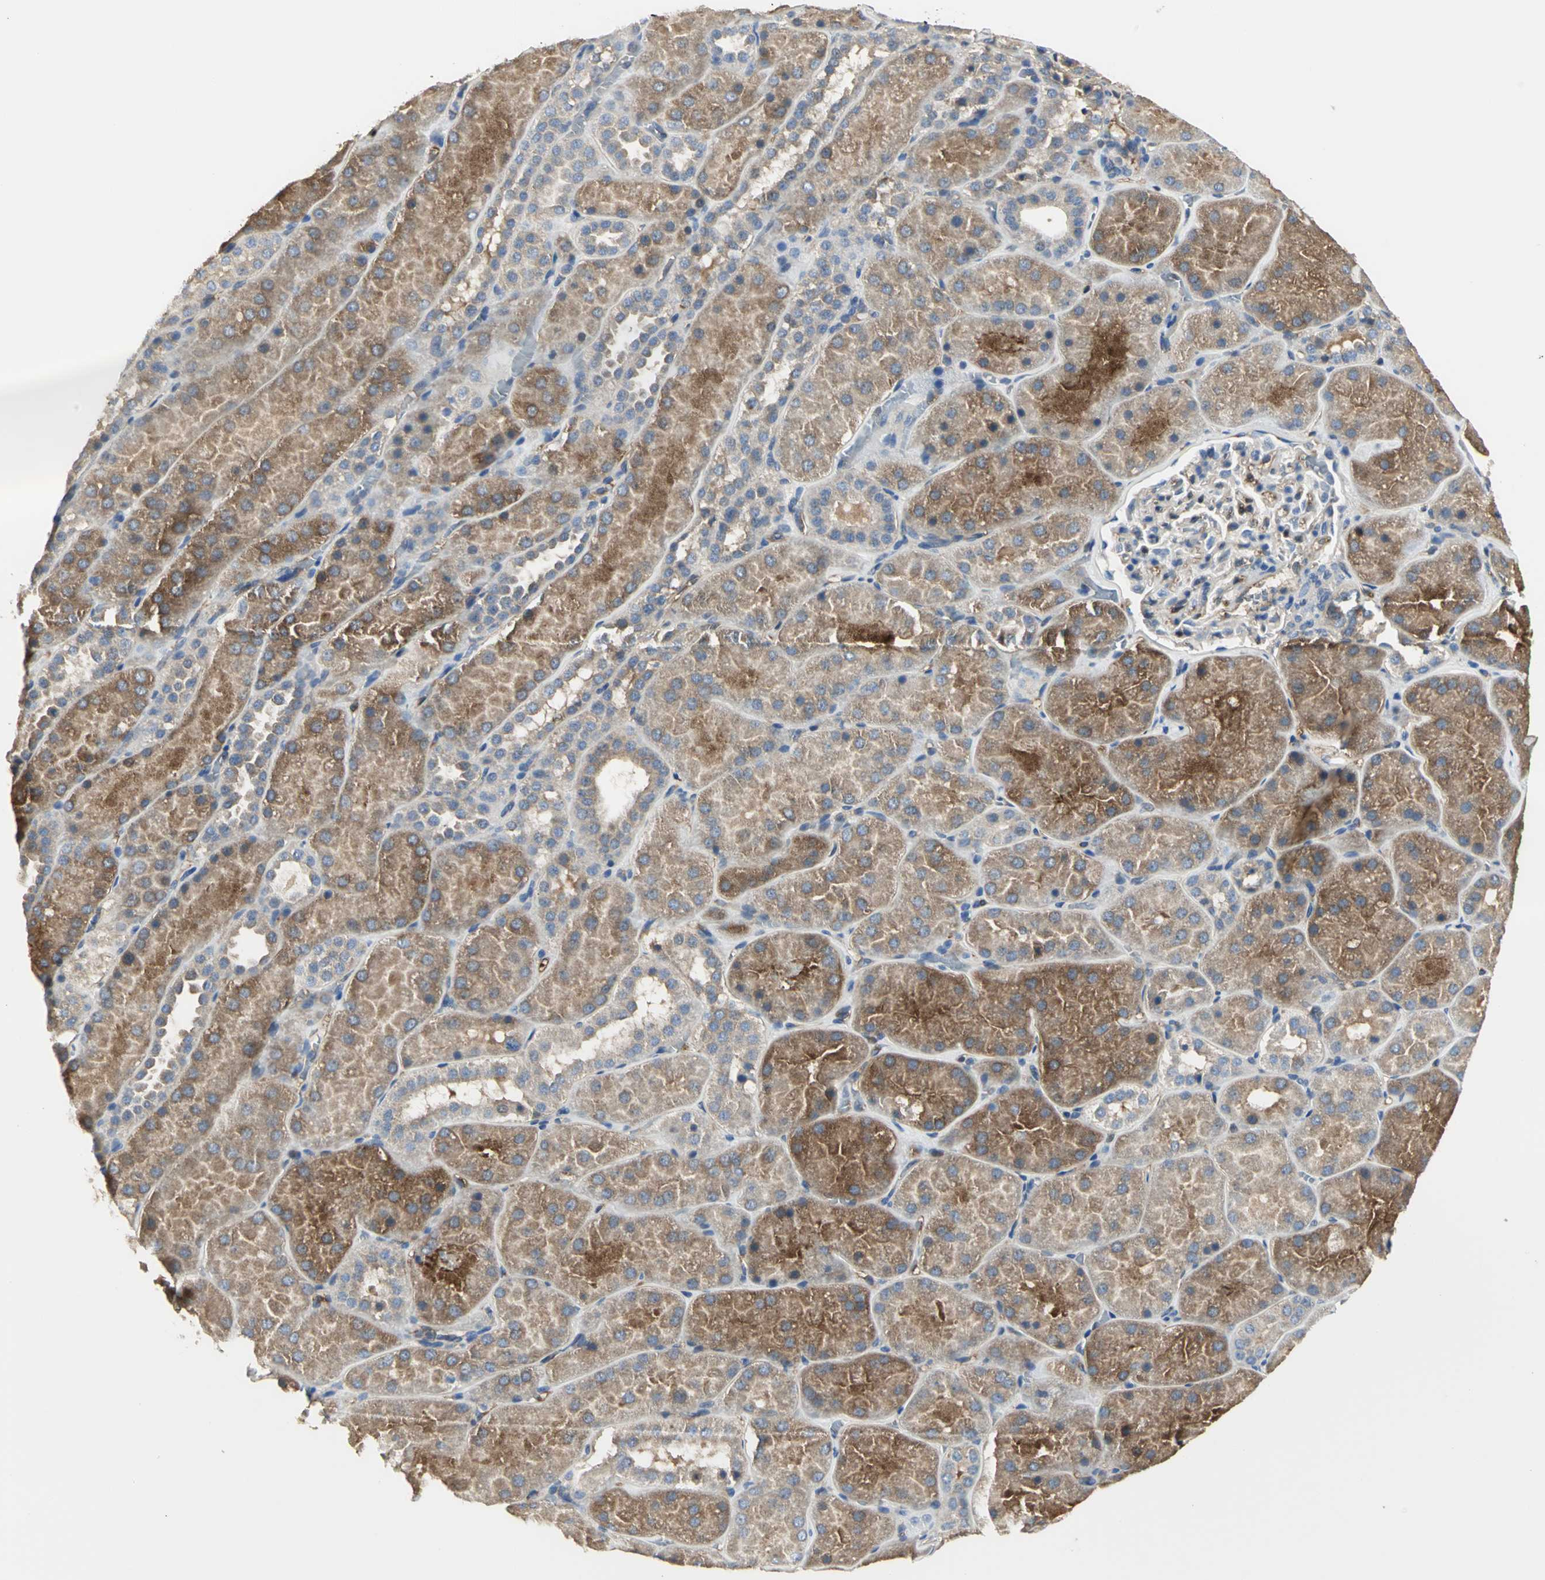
{"staining": {"intensity": "moderate", "quantity": "<25%", "location": "cytoplasmic/membranous"}, "tissue": "kidney", "cell_type": "Cells in glomeruli", "image_type": "normal", "snomed": [{"axis": "morphology", "description": "Normal tissue, NOS"}, {"axis": "topography", "description": "Kidney"}], "caption": "Kidney stained with IHC exhibits moderate cytoplasmic/membranous expression in about <25% of cells in glomeruli.", "gene": "CHRNB1", "patient": {"sex": "male", "age": 28}}